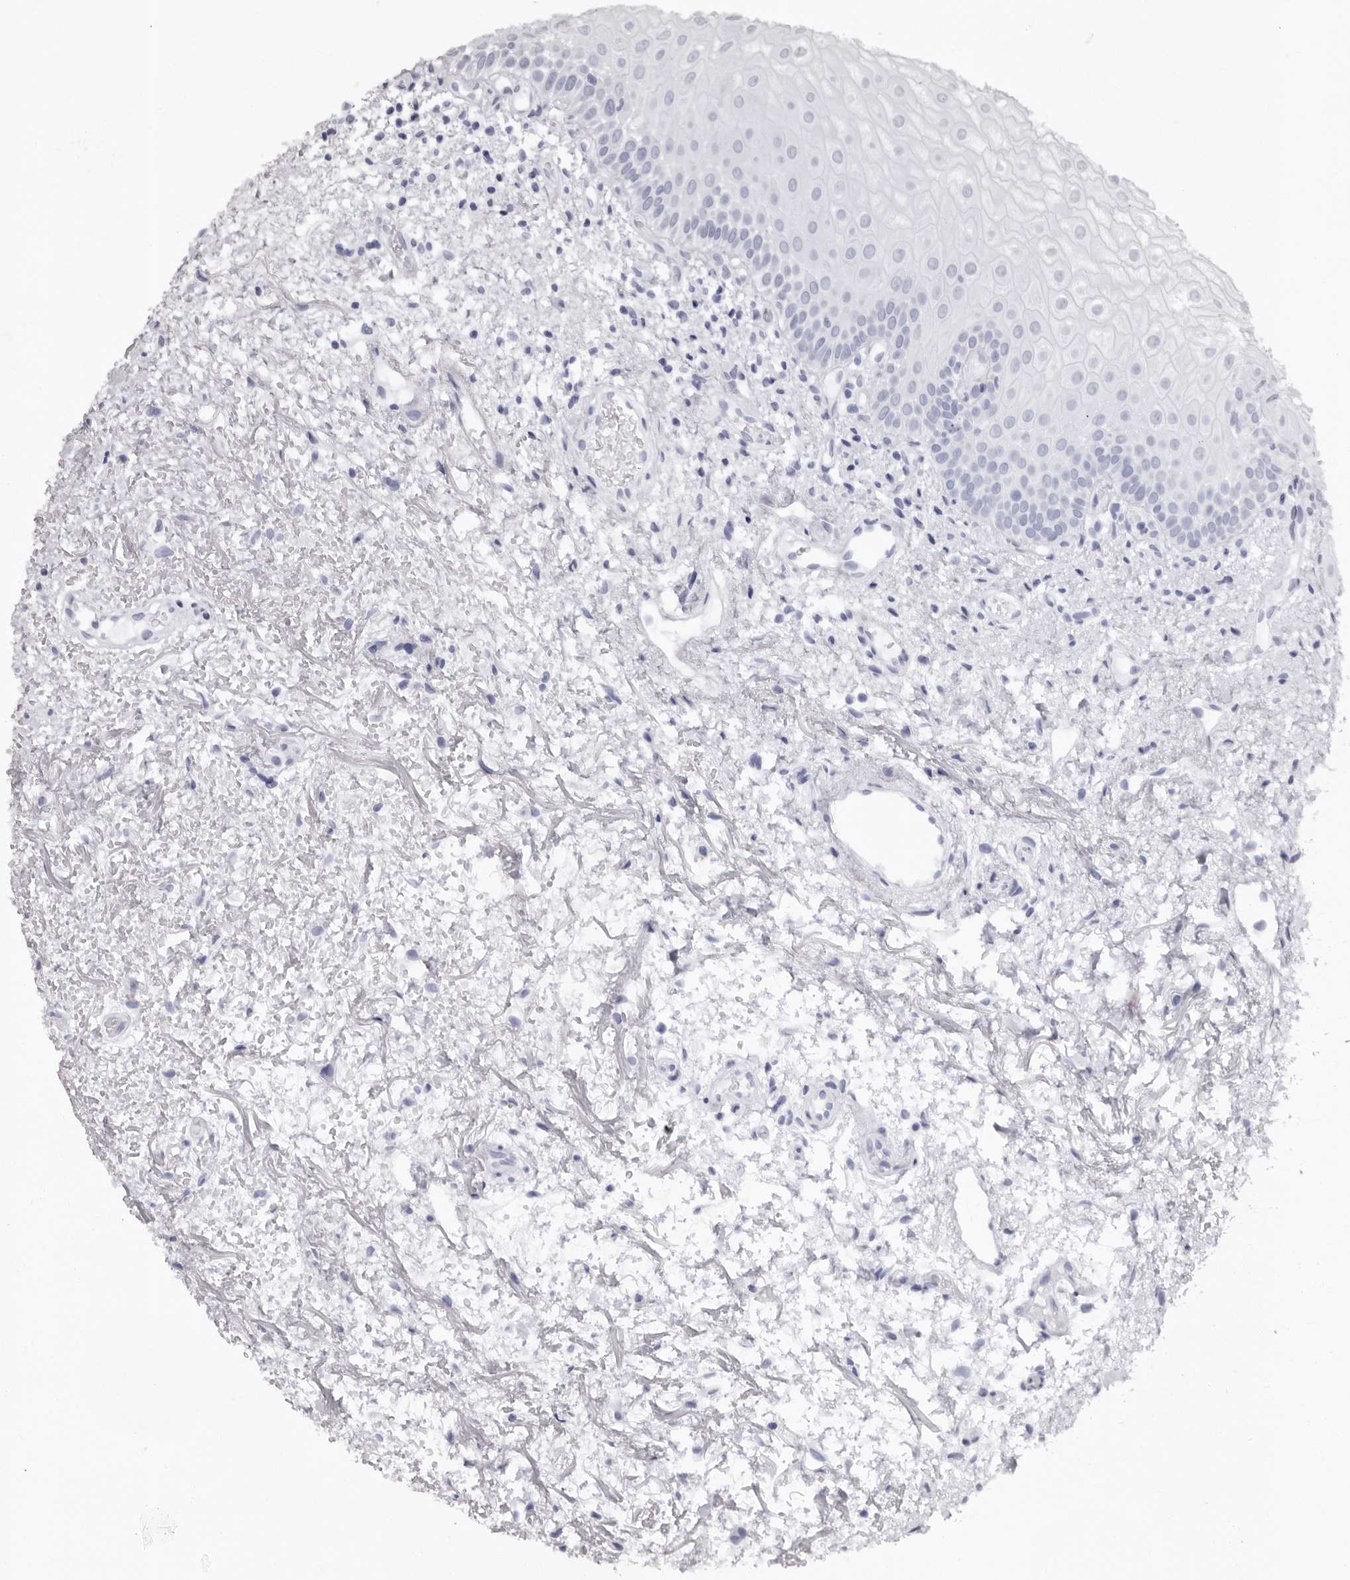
{"staining": {"intensity": "negative", "quantity": "none", "location": "none"}, "tissue": "oral mucosa", "cell_type": "Squamous epithelial cells", "image_type": "normal", "snomed": [{"axis": "morphology", "description": "Normal tissue, NOS"}, {"axis": "topography", "description": "Oral tissue"}], "caption": "DAB (3,3'-diaminobenzidine) immunohistochemical staining of benign human oral mucosa displays no significant staining in squamous epithelial cells. The staining is performed using DAB (3,3'-diaminobenzidine) brown chromogen with nuclei counter-stained in using hematoxylin.", "gene": "PHF20L1", "patient": {"sex": "male", "age": 52}}